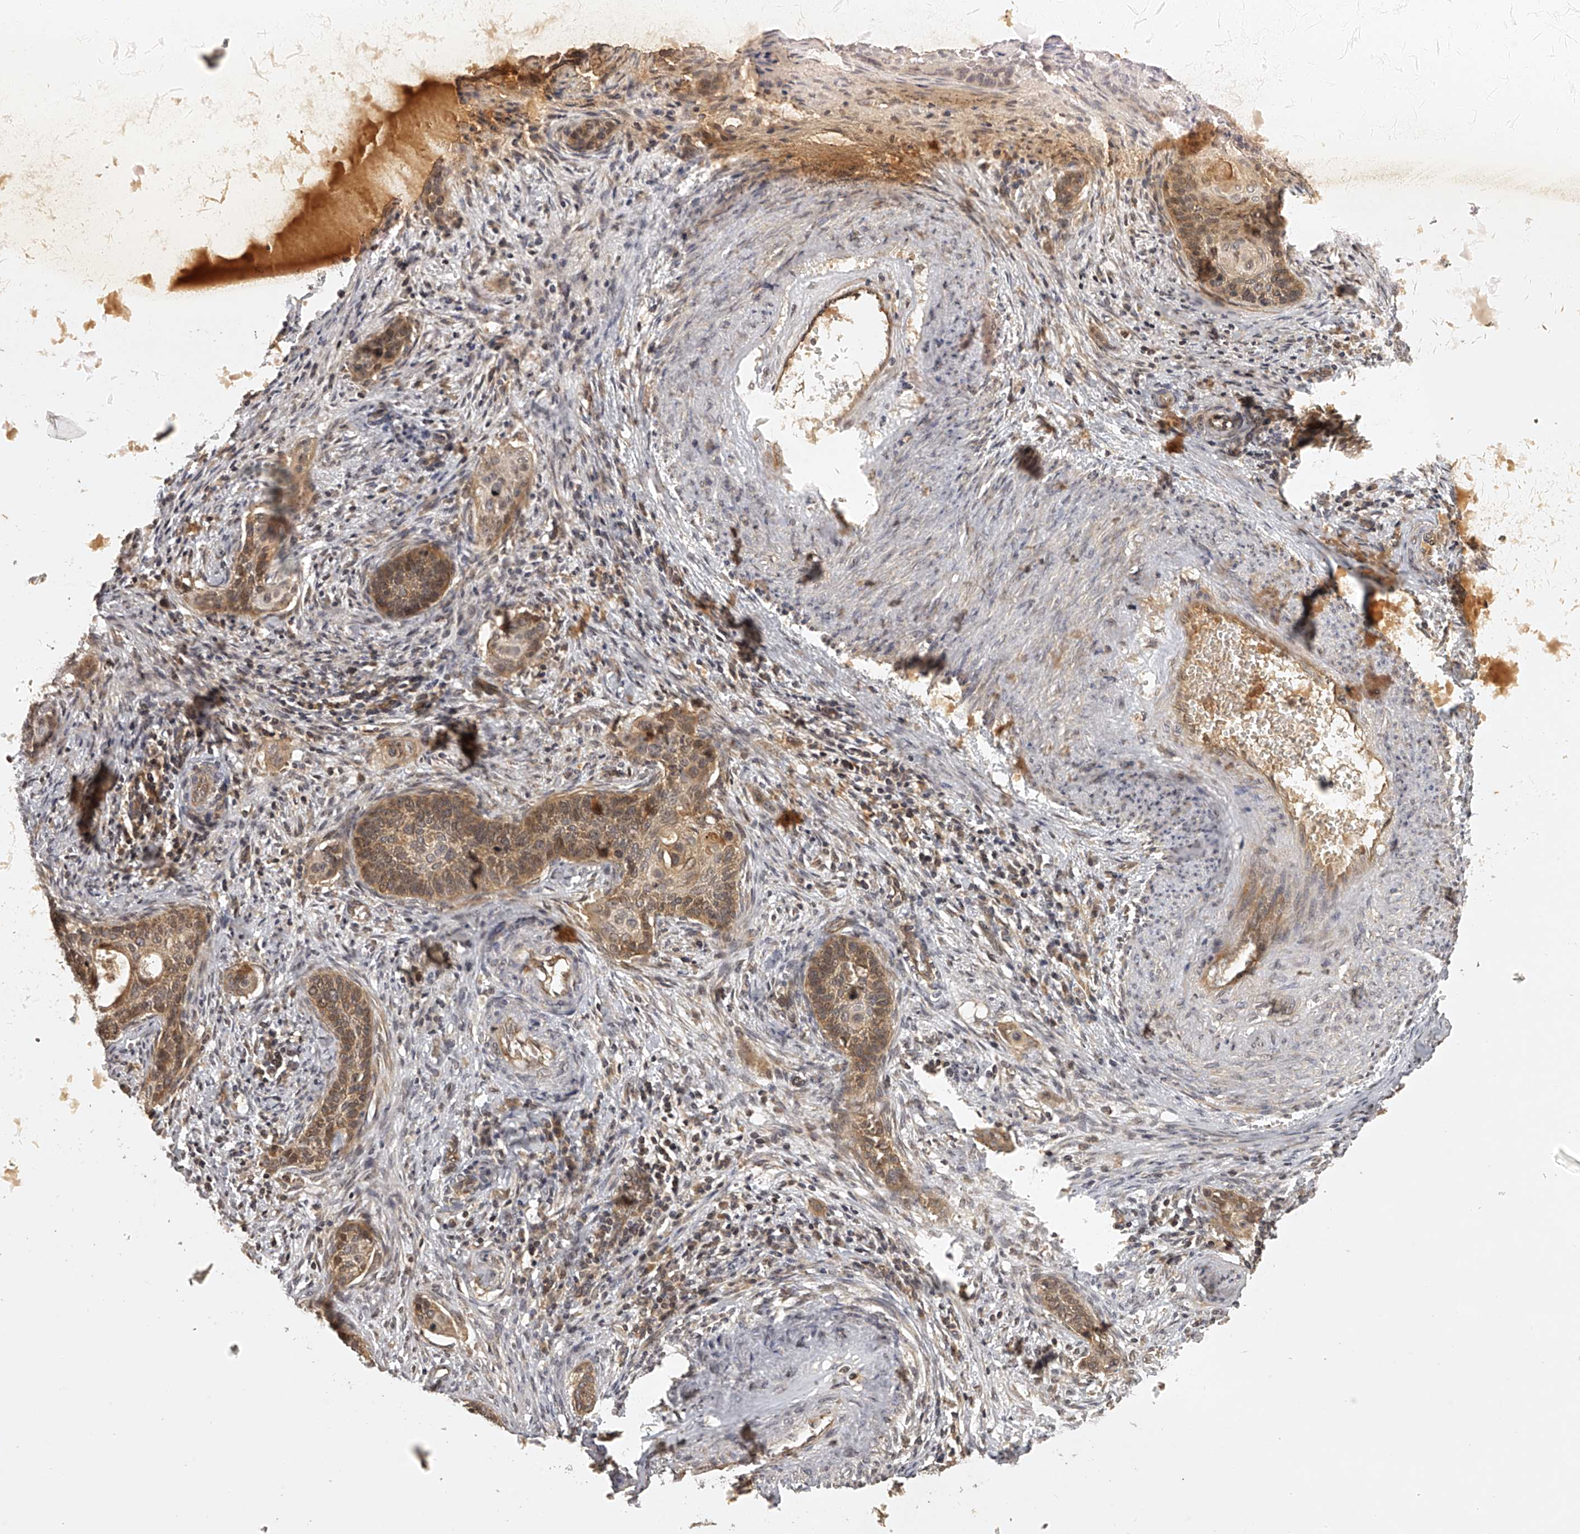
{"staining": {"intensity": "moderate", "quantity": ">75%", "location": "cytoplasmic/membranous"}, "tissue": "cervical cancer", "cell_type": "Tumor cells", "image_type": "cancer", "snomed": [{"axis": "morphology", "description": "Squamous cell carcinoma, NOS"}, {"axis": "topography", "description": "Cervix"}], "caption": "The immunohistochemical stain shows moderate cytoplasmic/membranous expression in tumor cells of squamous cell carcinoma (cervical) tissue. Nuclei are stained in blue.", "gene": "NFS1", "patient": {"sex": "female", "age": 33}}